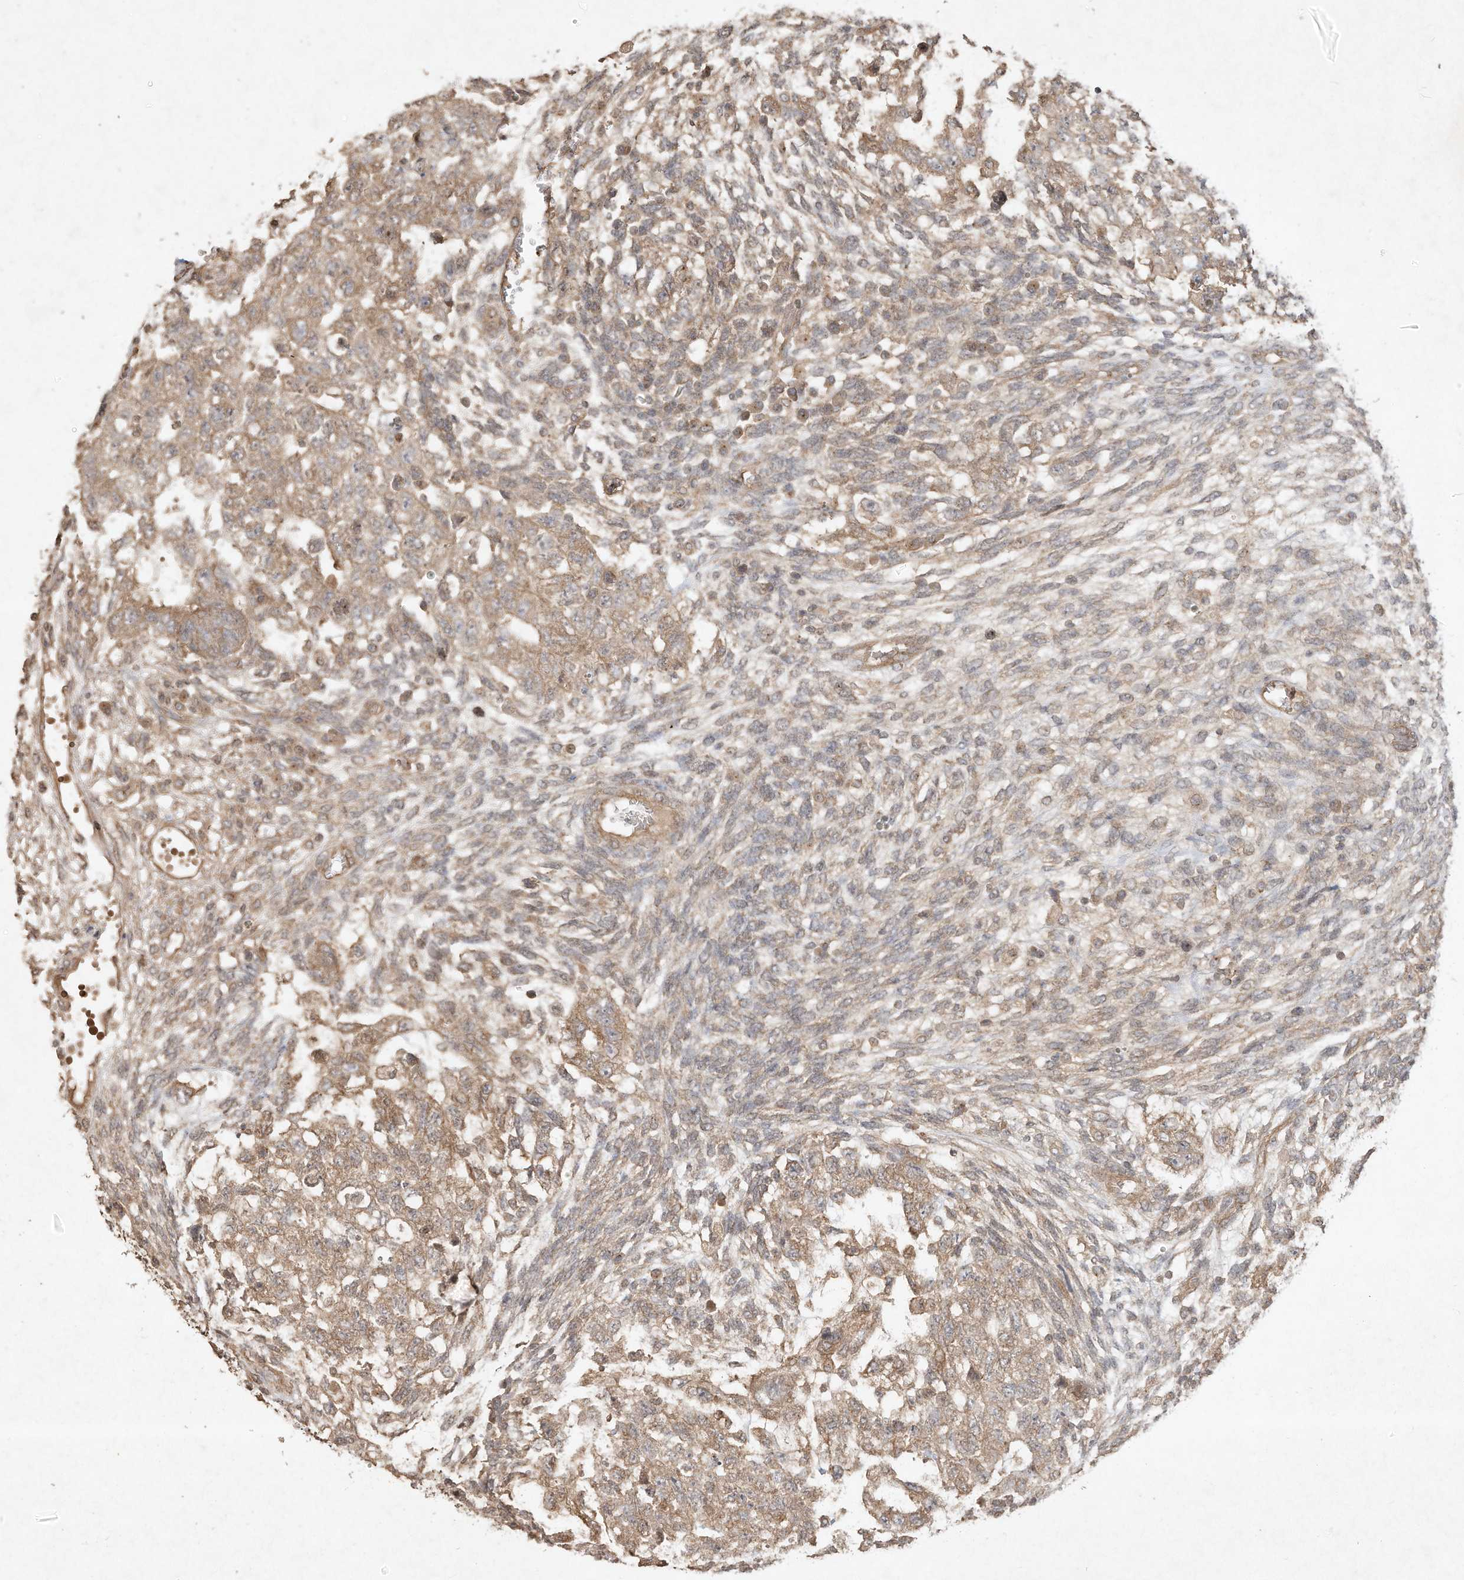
{"staining": {"intensity": "moderate", "quantity": ">75%", "location": "cytoplasmic/membranous"}, "tissue": "testis cancer", "cell_type": "Tumor cells", "image_type": "cancer", "snomed": [{"axis": "morphology", "description": "Normal tissue, NOS"}, {"axis": "morphology", "description": "Carcinoma, Embryonal, NOS"}, {"axis": "topography", "description": "Testis"}], "caption": "Moderate cytoplasmic/membranous staining for a protein is appreciated in approximately >75% of tumor cells of testis cancer (embryonal carcinoma) using immunohistochemistry.", "gene": "DYNC1I2", "patient": {"sex": "male", "age": 36}}